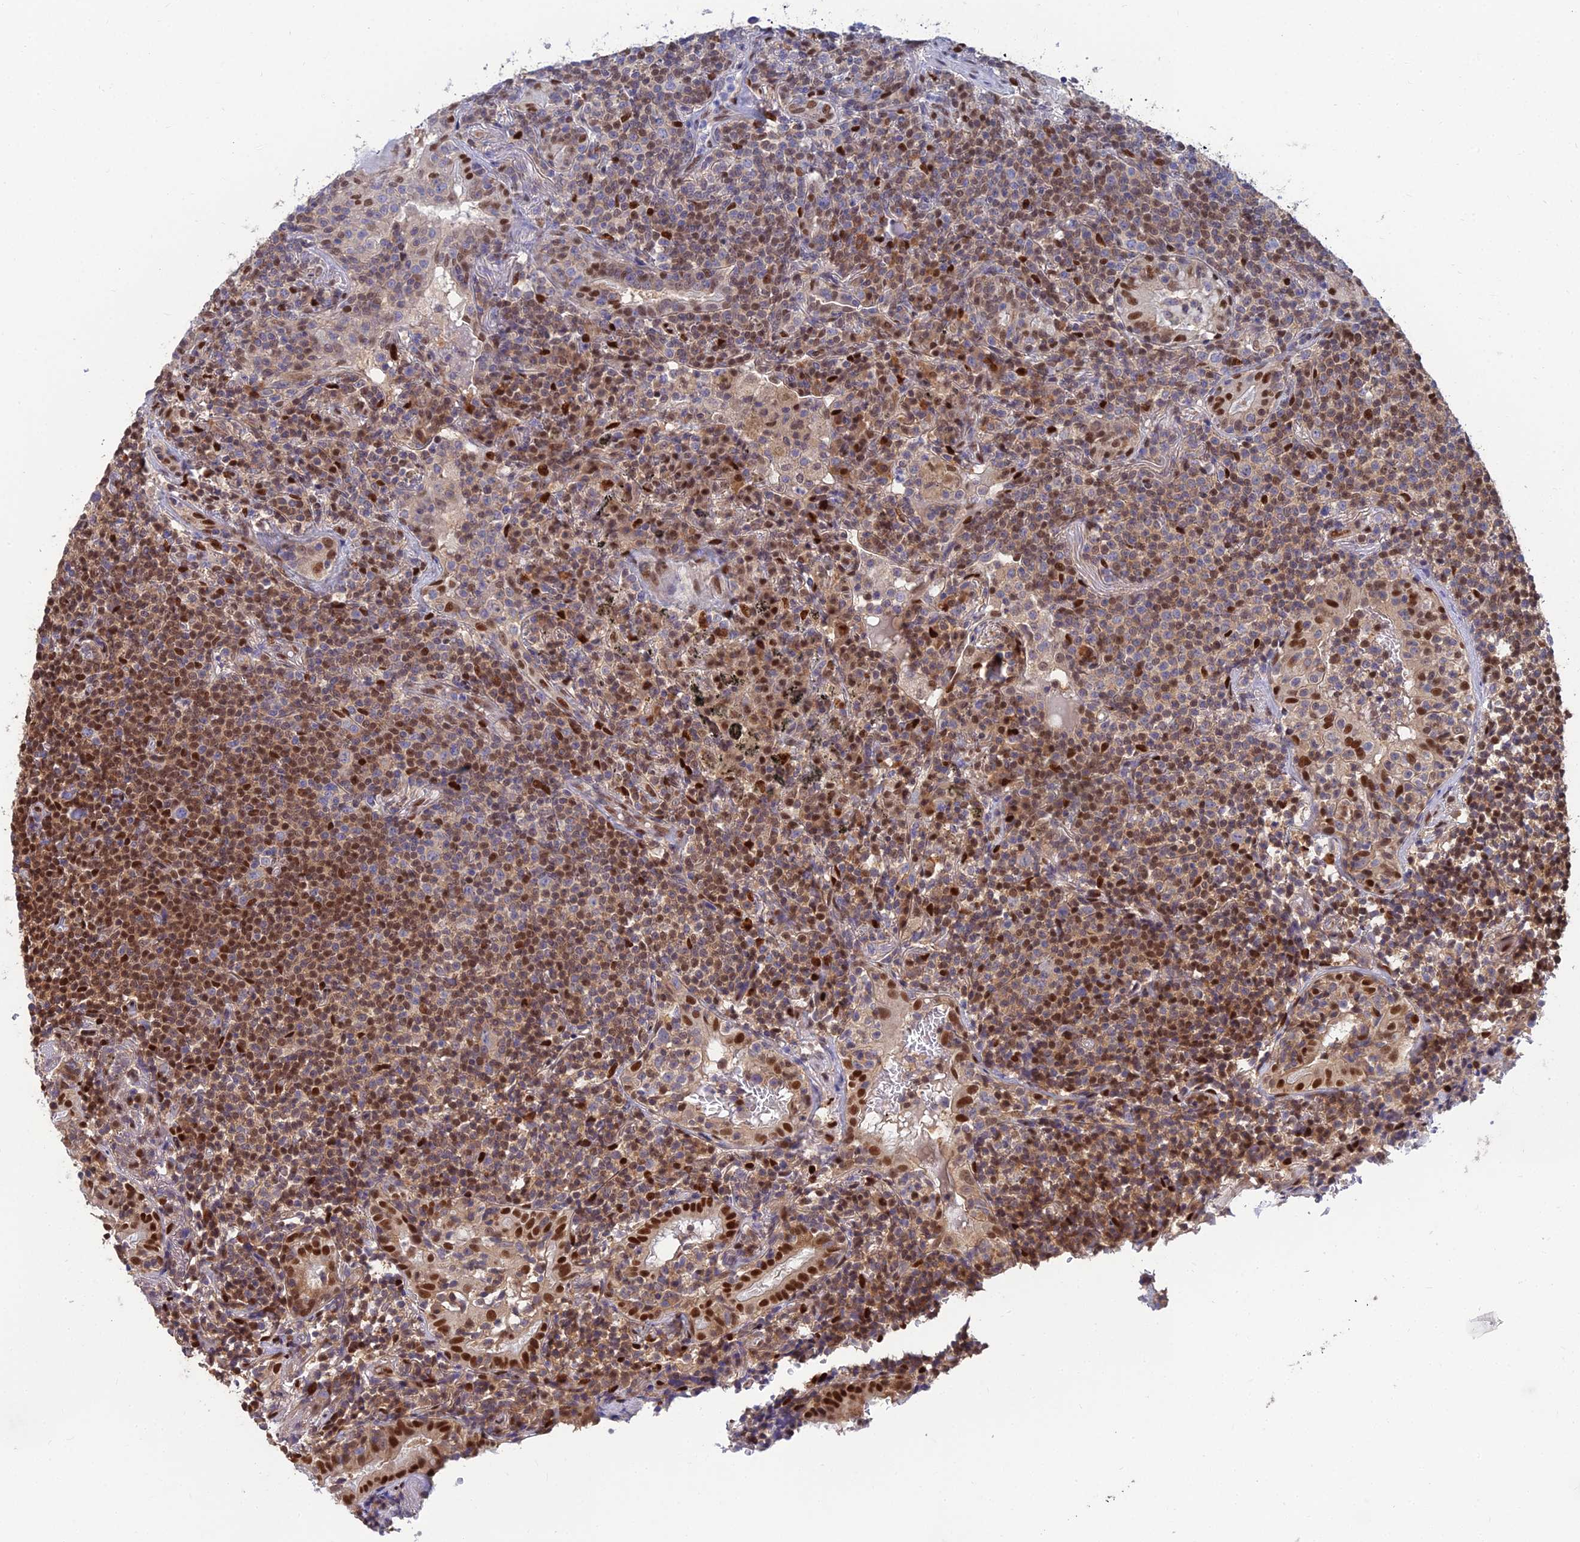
{"staining": {"intensity": "strong", "quantity": "25%-75%", "location": "nuclear"}, "tissue": "lymphoma", "cell_type": "Tumor cells", "image_type": "cancer", "snomed": [{"axis": "morphology", "description": "Malignant lymphoma, non-Hodgkin's type, Low grade"}, {"axis": "topography", "description": "Lung"}], "caption": "An IHC histopathology image of tumor tissue is shown. Protein staining in brown labels strong nuclear positivity in low-grade malignant lymphoma, non-Hodgkin's type within tumor cells.", "gene": "DNPEP", "patient": {"sex": "female", "age": 71}}